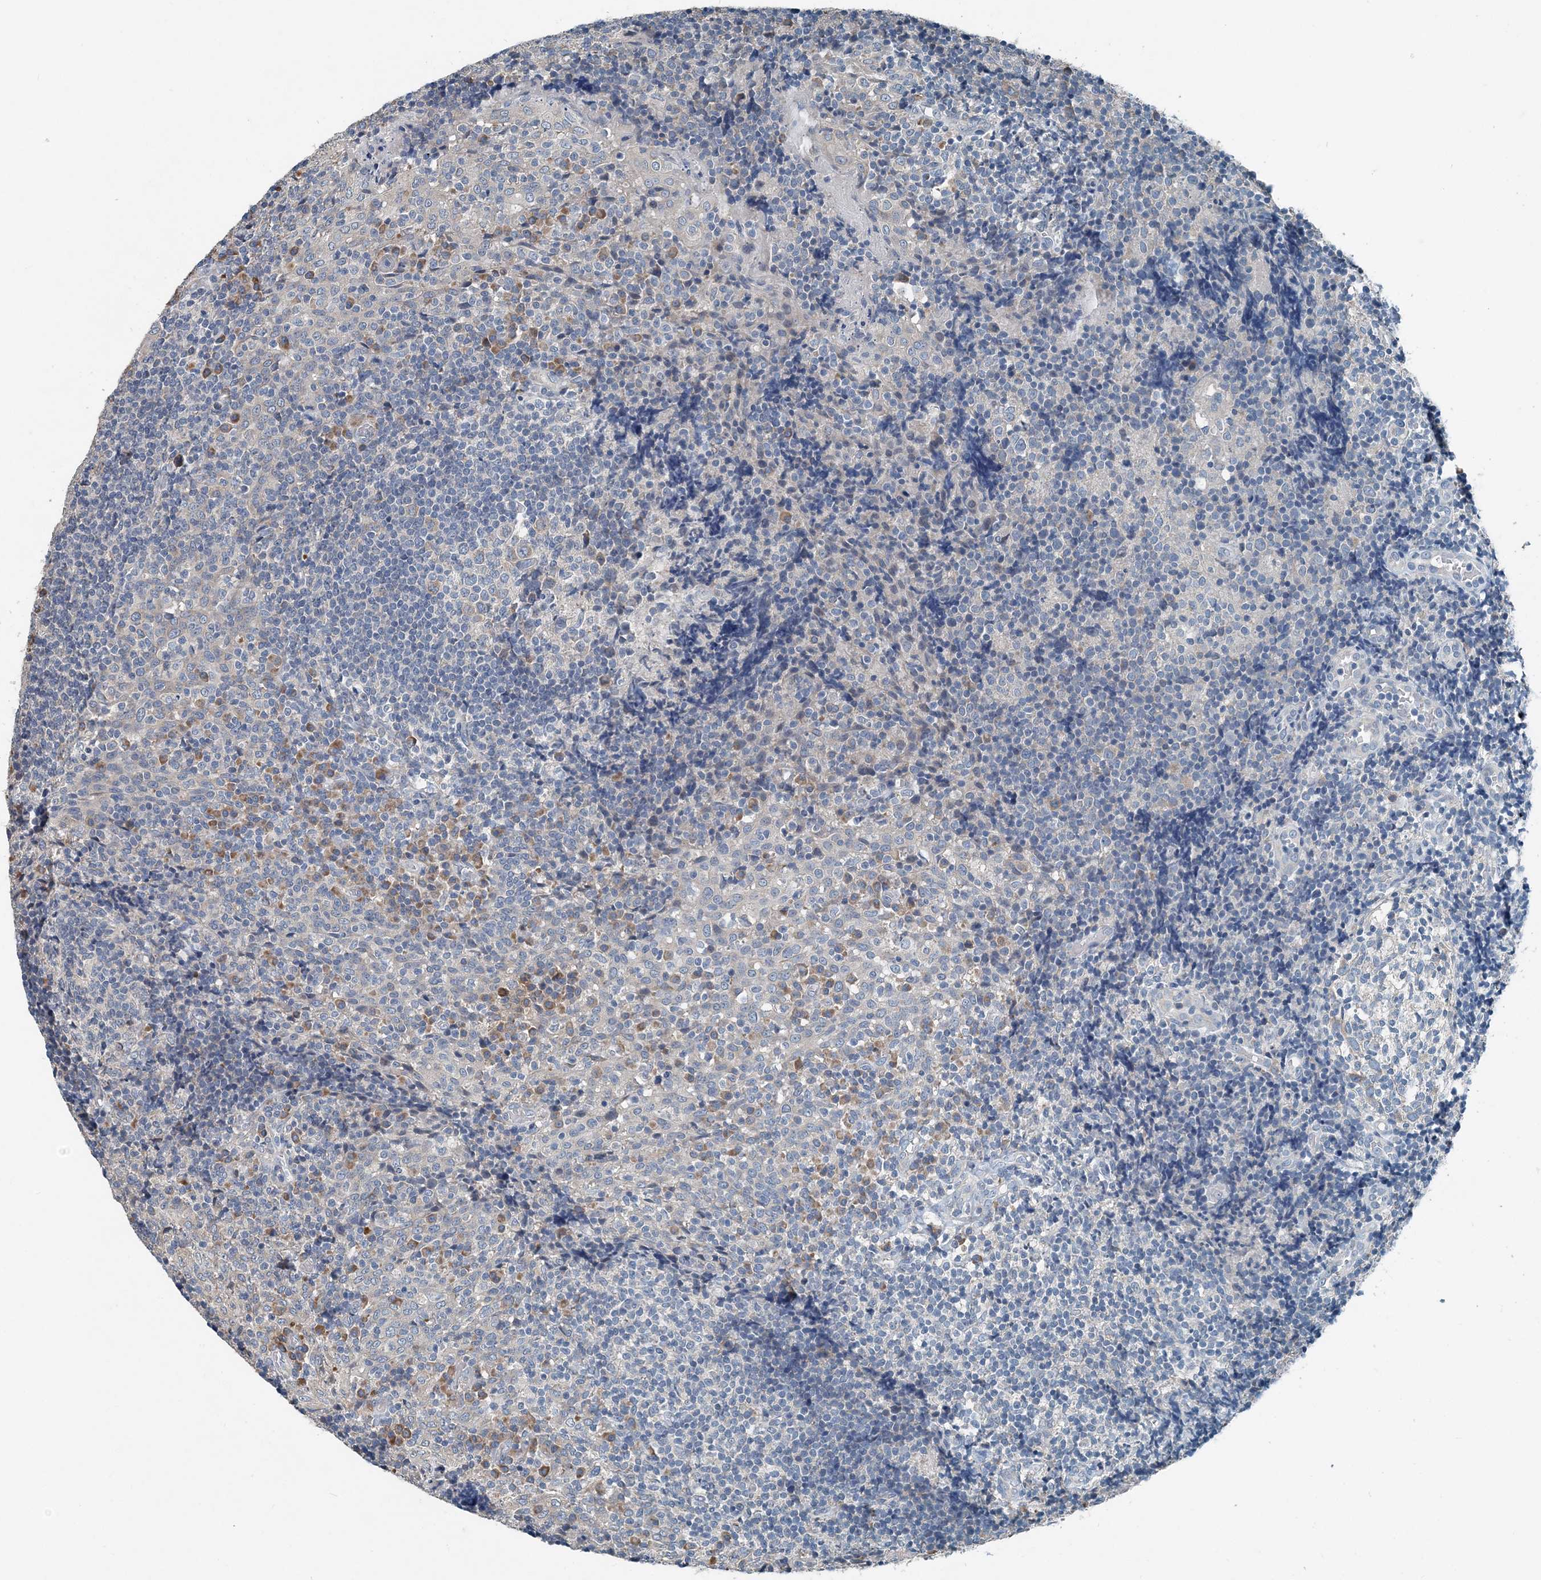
{"staining": {"intensity": "weak", "quantity": "<25%", "location": "cytoplasmic/membranous"}, "tissue": "tonsil", "cell_type": "Germinal center cells", "image_type": "normal", "snomed": [{"axis": "morphology", "description": "Normal tissue, NOS"}, {"axis": "topography", "description": "Tonsil"}], "caption": "Protein analysis of unremarkable tonsil exhibits no significant staining in germinal center cells.", "gene": "EEF1A2", "patient": {"sex": "female", "age": 19}}